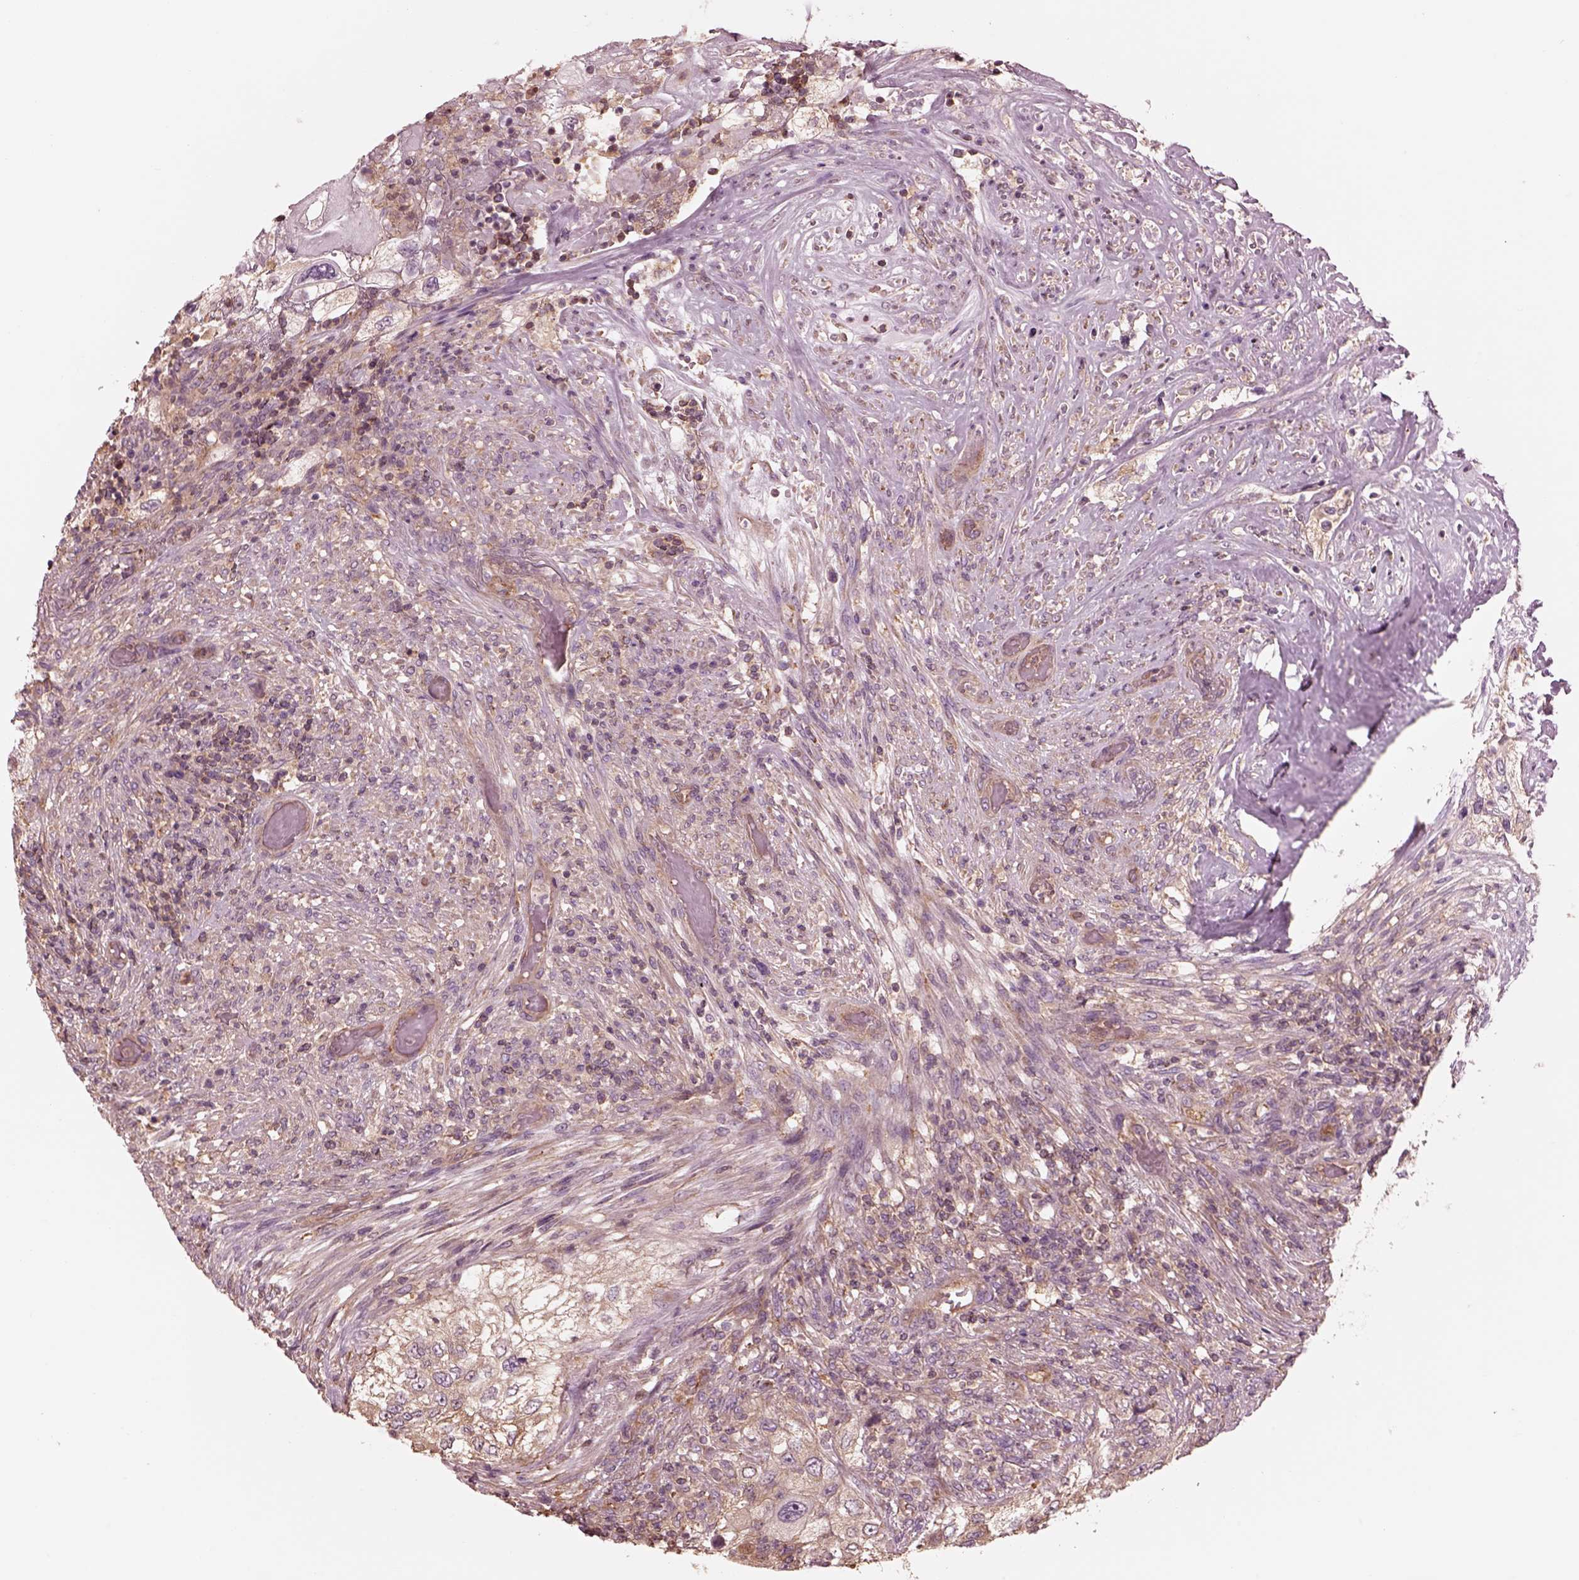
{"staining": {"intensity": "weak", "quantity": ">75%", "location": "cytoplasmic/membranous"}, "tissue": "urothelial cancer", "cell_type": "Tumor cells", "image_type": "cancer", "snomed": [{"axis": "morphology", "description": "Urothelial carcinoma, High grade"}, {"axis": "topography", "description": "Urinary bladder"}], "caption": "Protein staining of high-grade urothelial carcinoma tissue displays weak cytoplasmic/membranous staining in approximately >75% of tumor cells.", "gene": "STK33", "patient": {"sex": "female", "age": 60}}